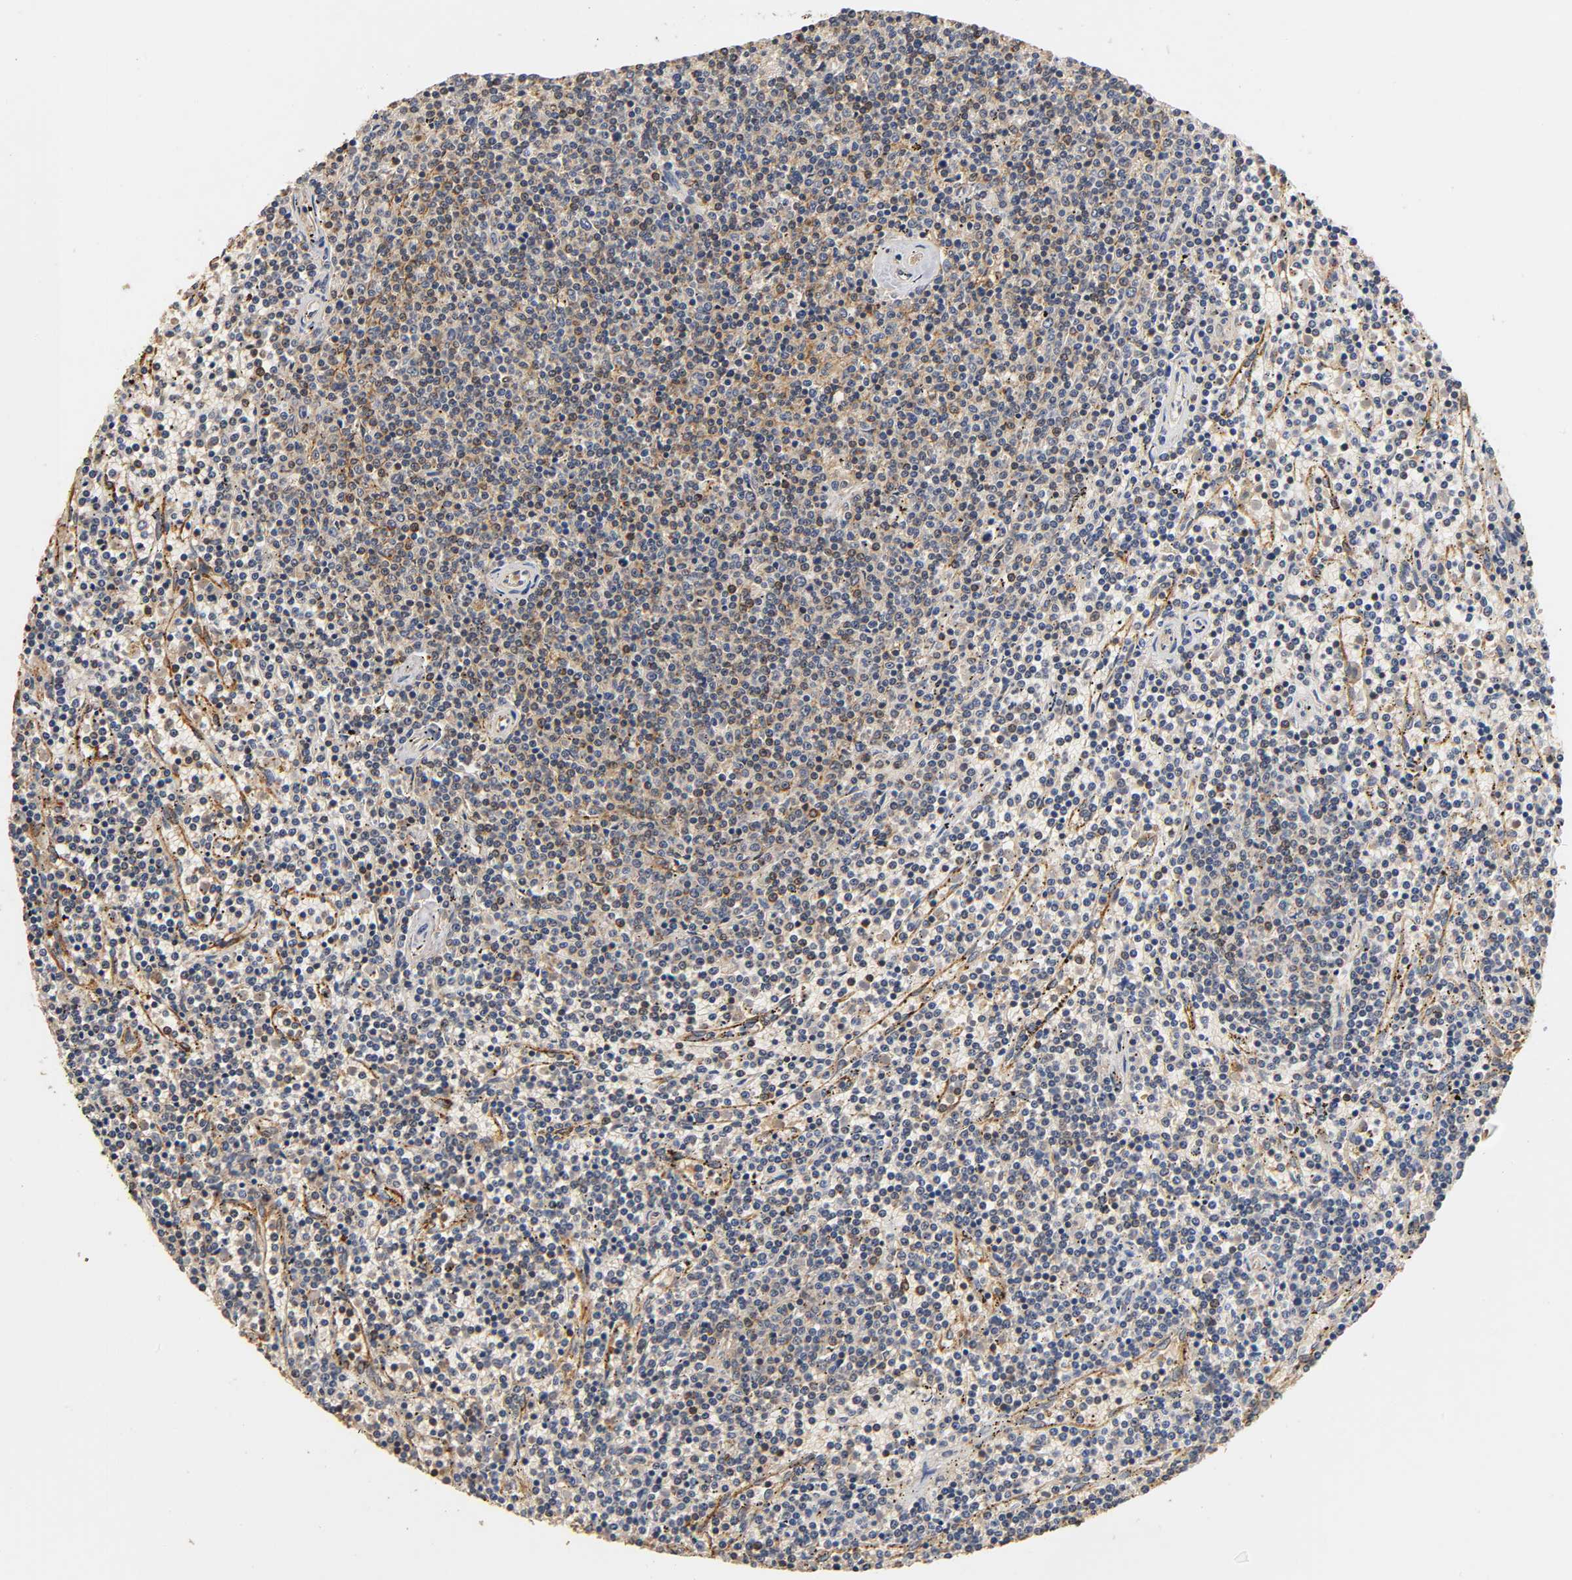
{"staining": {"intensity": "weak", "quantity": ">75%", "location": "cytoplasmic/membranous"}, "tissue": "lymphoma", "cell_type": "Tumor cells", "image_type": "cancer", "snomed": [{"axis": "morphology", "description": "Malignant lymphoma, non-Hodgkin's type, Low grade"}, {"axis": "topography", "description": "Spleen"}], "caption": "IHC photomicrograph of lymphoma stained for a protein (brown), which displays low levels of weak cytoplasmic/membranous positivity in approximately >75% of tumor cells.", "gene": "SCAP", "patient": {"sex": "female", "age": 50}}